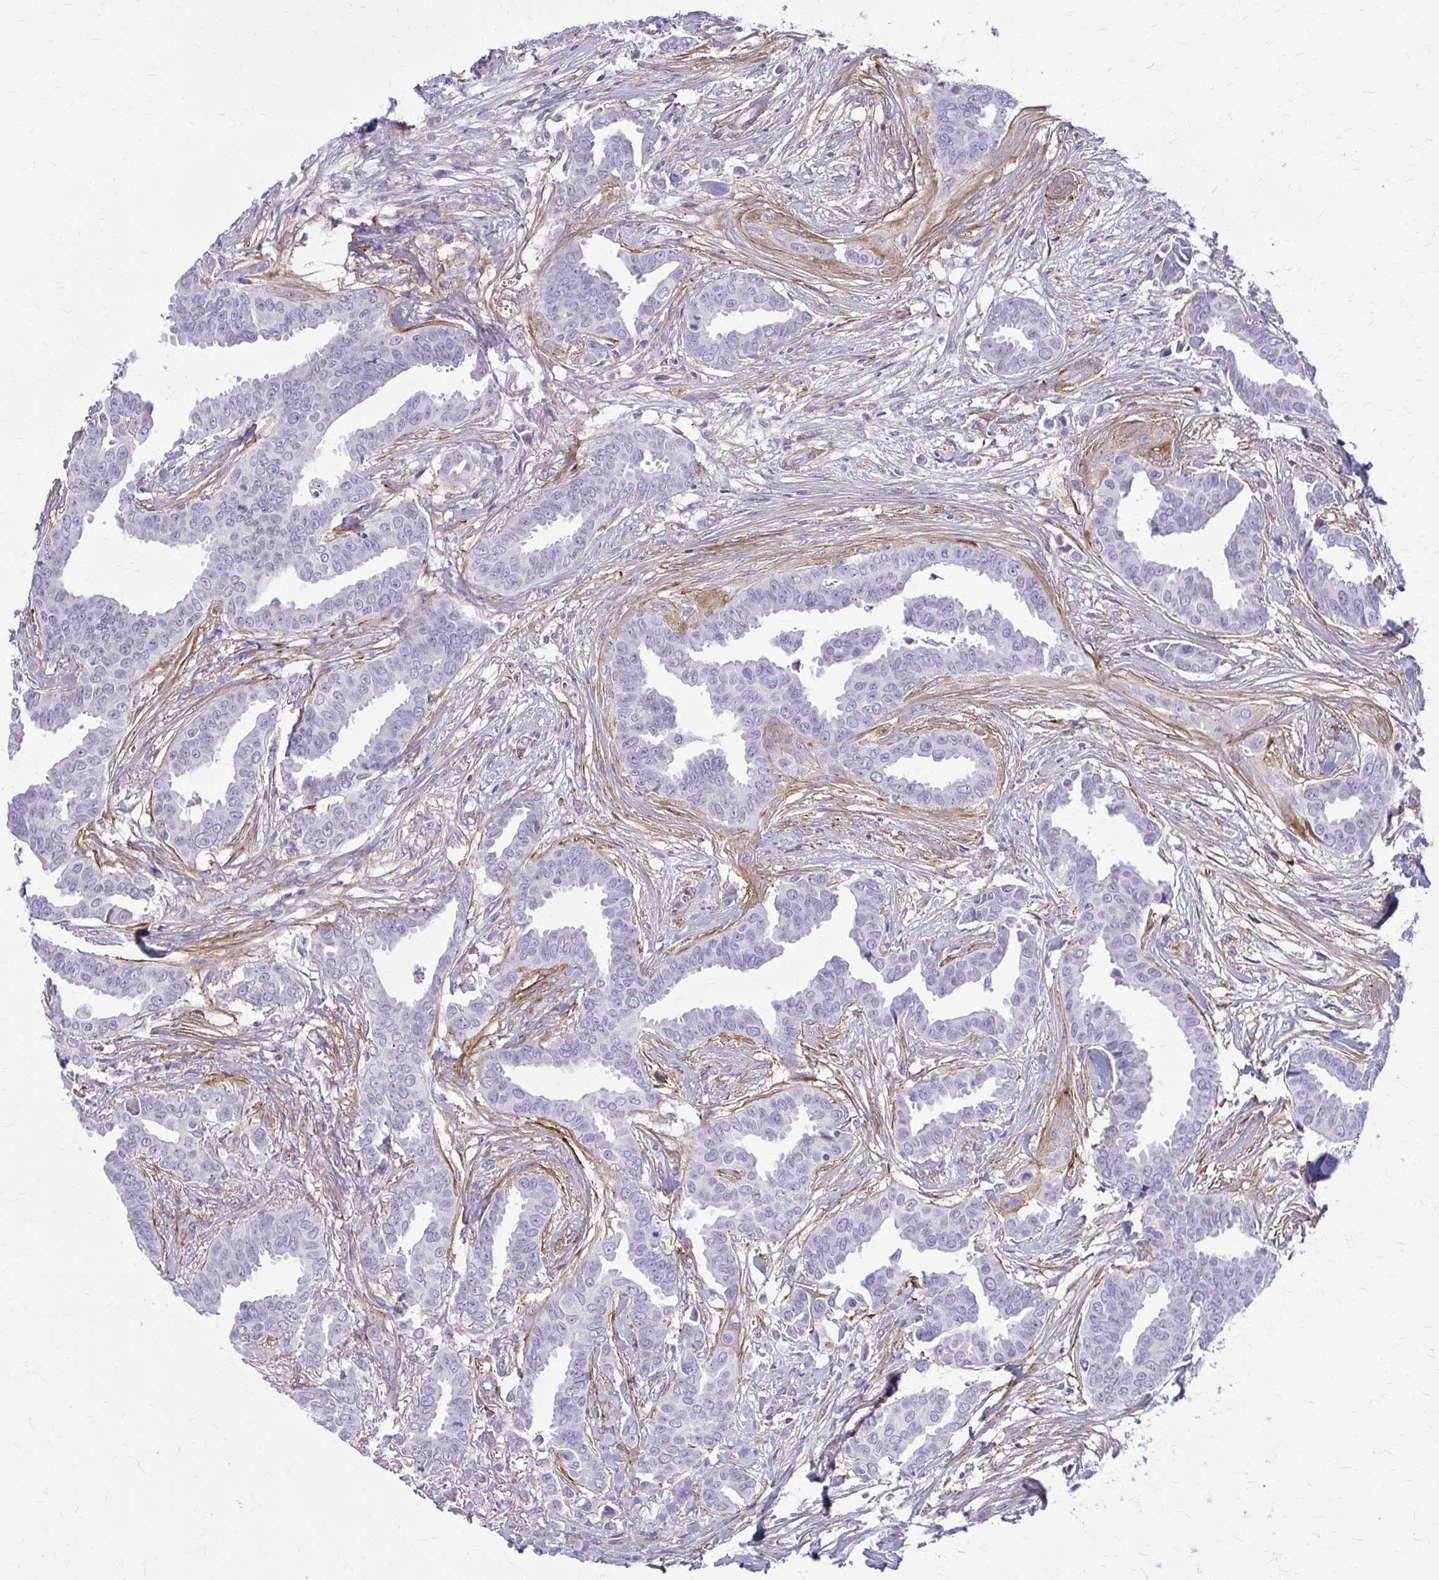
{"staining": {"intensity": "negative", "quantity": "none", "location": "none"}, "tissue": "breast cancer", "cell_type": "Tumor cells", "image_type": "cancer", "snomed": [{"axis": "morphology", "description": "Duct carcinoma"}, {"axis": "topography", "description": "Breast"}], "caption": "A micrograph of human breast intraductal carcinoma is negative for staining in tumor cells.", "gene": "AKAP12", "patient": {"sex": "female", "age": 45}}